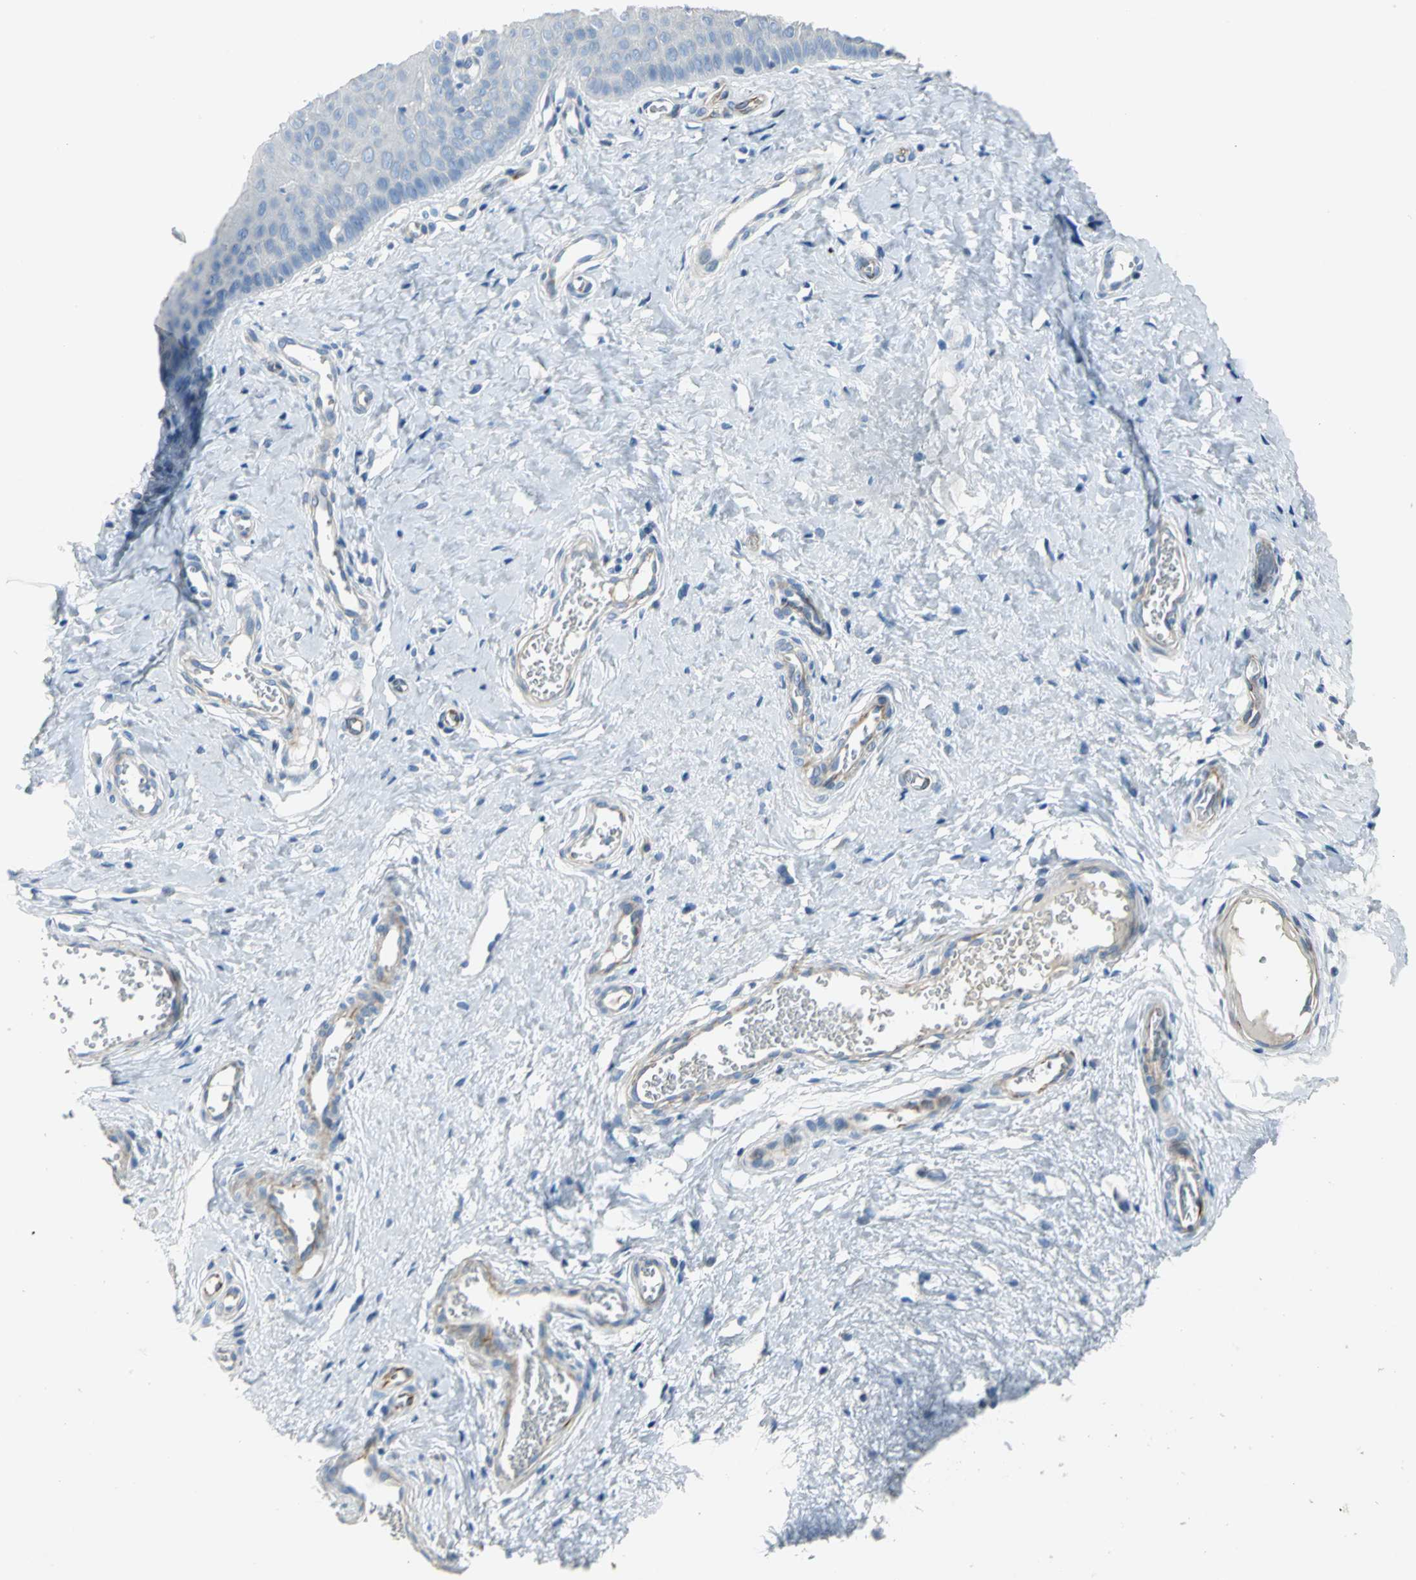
{"staining": {"intensity": "negative", "quantity": "none", "location": "none"}, "tissue": "cervix", "cell_type": "Glandular cells", "image_type": "normal", "snomed": [{"axis": "morphology", "description": "Normal tissue, NOS"}, {"axis": "topography", "description": "Cervix"}], "caption": "High magnification brightfield microscopy of normal cervix stained with DAB (brown) and counterstained with hematoxylin (blue): glandular cells show no significant positivity. (Stains: DAB (3,3'-diaminobenzidine) immunohistochemistry (IHC) with hematoxylin counter stain, Microscopy: brightfield microscopy at high magnification).", "gene": "ALOX15", "patient": {"sex": "female", "age": 55}}